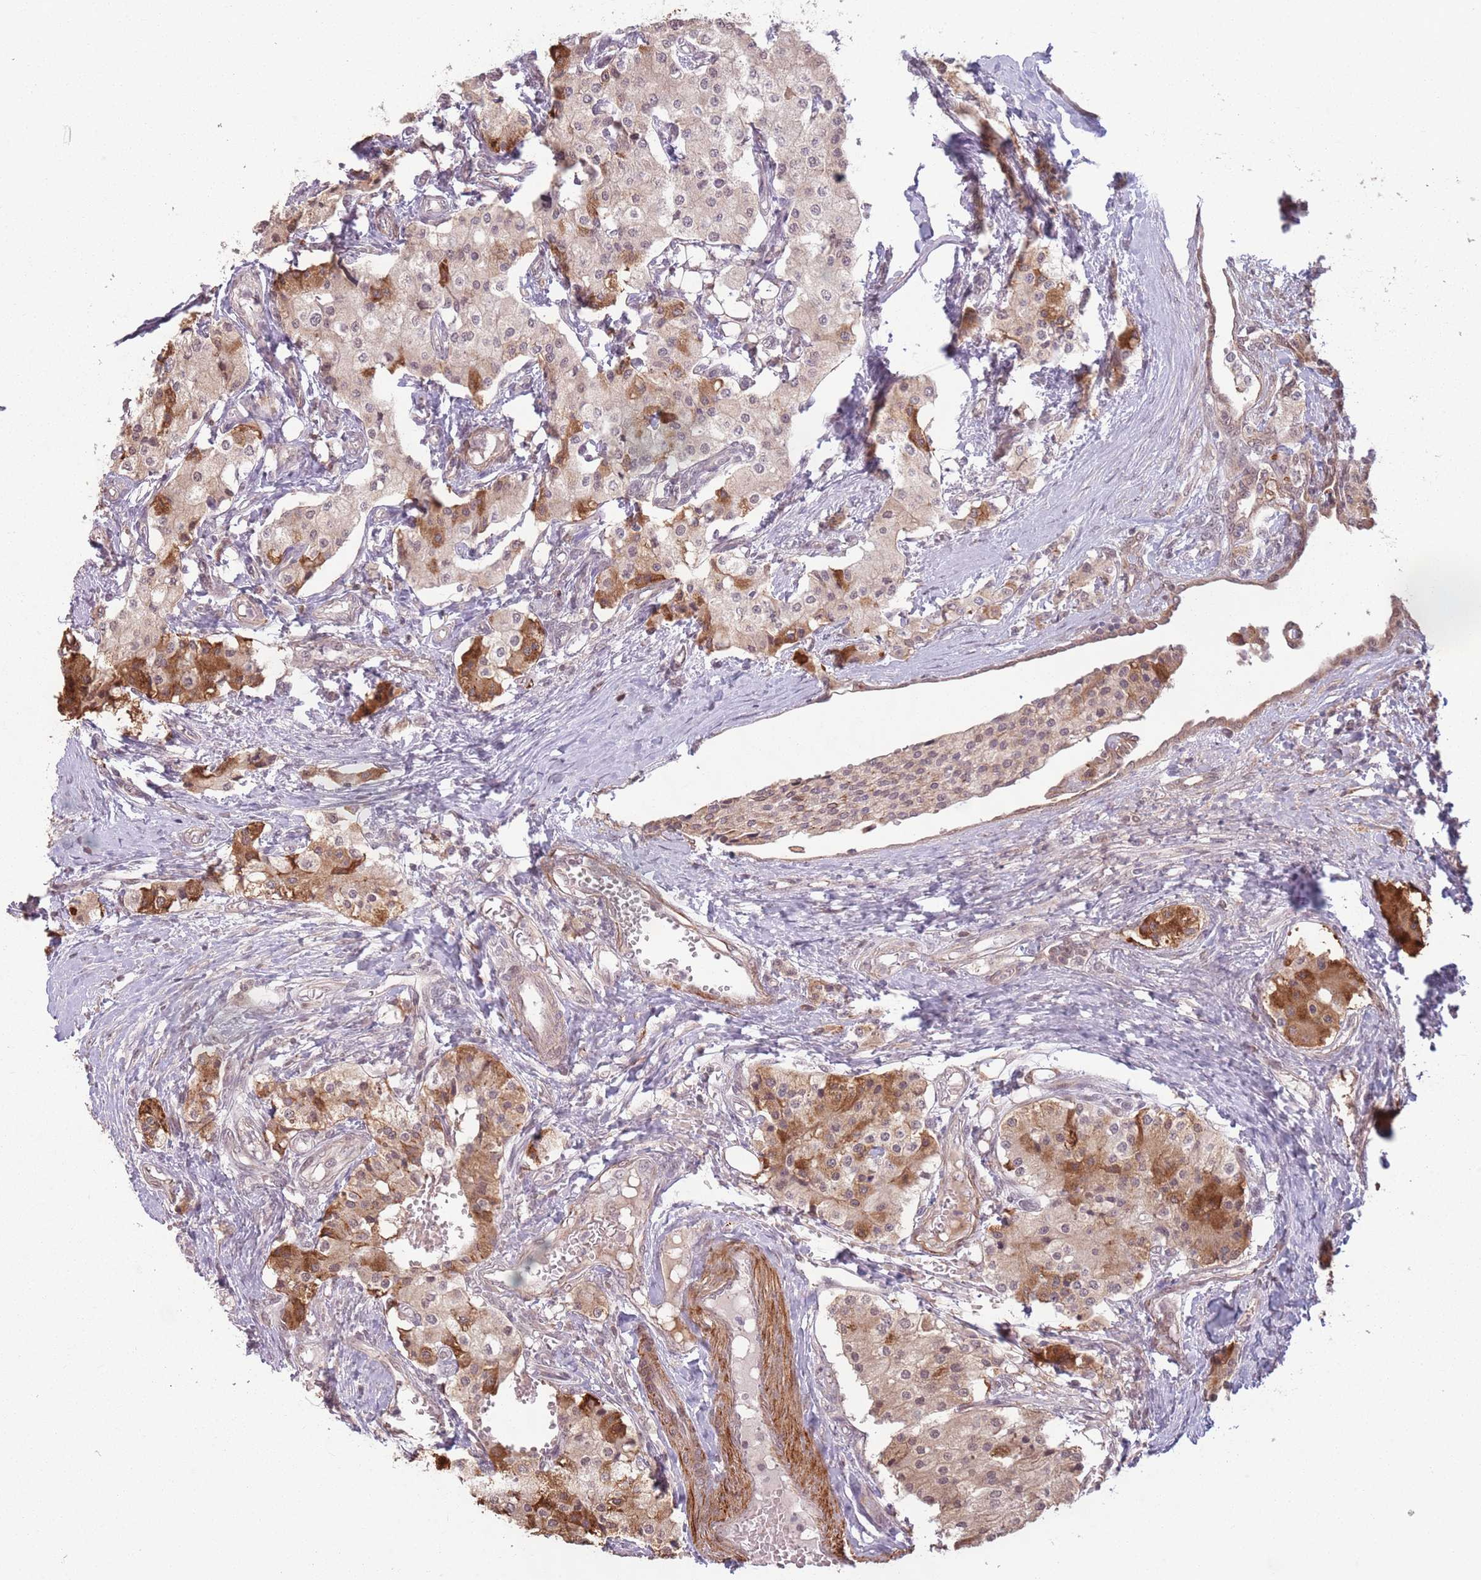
{"staining": {"intensity": "strong", "quantity": "<25%", "location": "cytoplasmic/membranous"}, "tissue": "carcinoid", "cell_type": "Tumor cells", "image_type": "cancer", "snomed": [{"axis": "morphology", "description": "Carcinoid, malignant, NOS"}, {"axis": "topography", "description": "Colon"}], "caption": "Immunohistochemistry image of neoplastic tissue: carcinoid stained using immunohistochemistry displays medium levels of strong protein expression localized specifically in the cytoplasmic/membranous of tumor cells, appearing as a cytoplasmic/membranous brown color.", "gene": "CCDC154", "patient": {"sex": "female", "age": 52}}